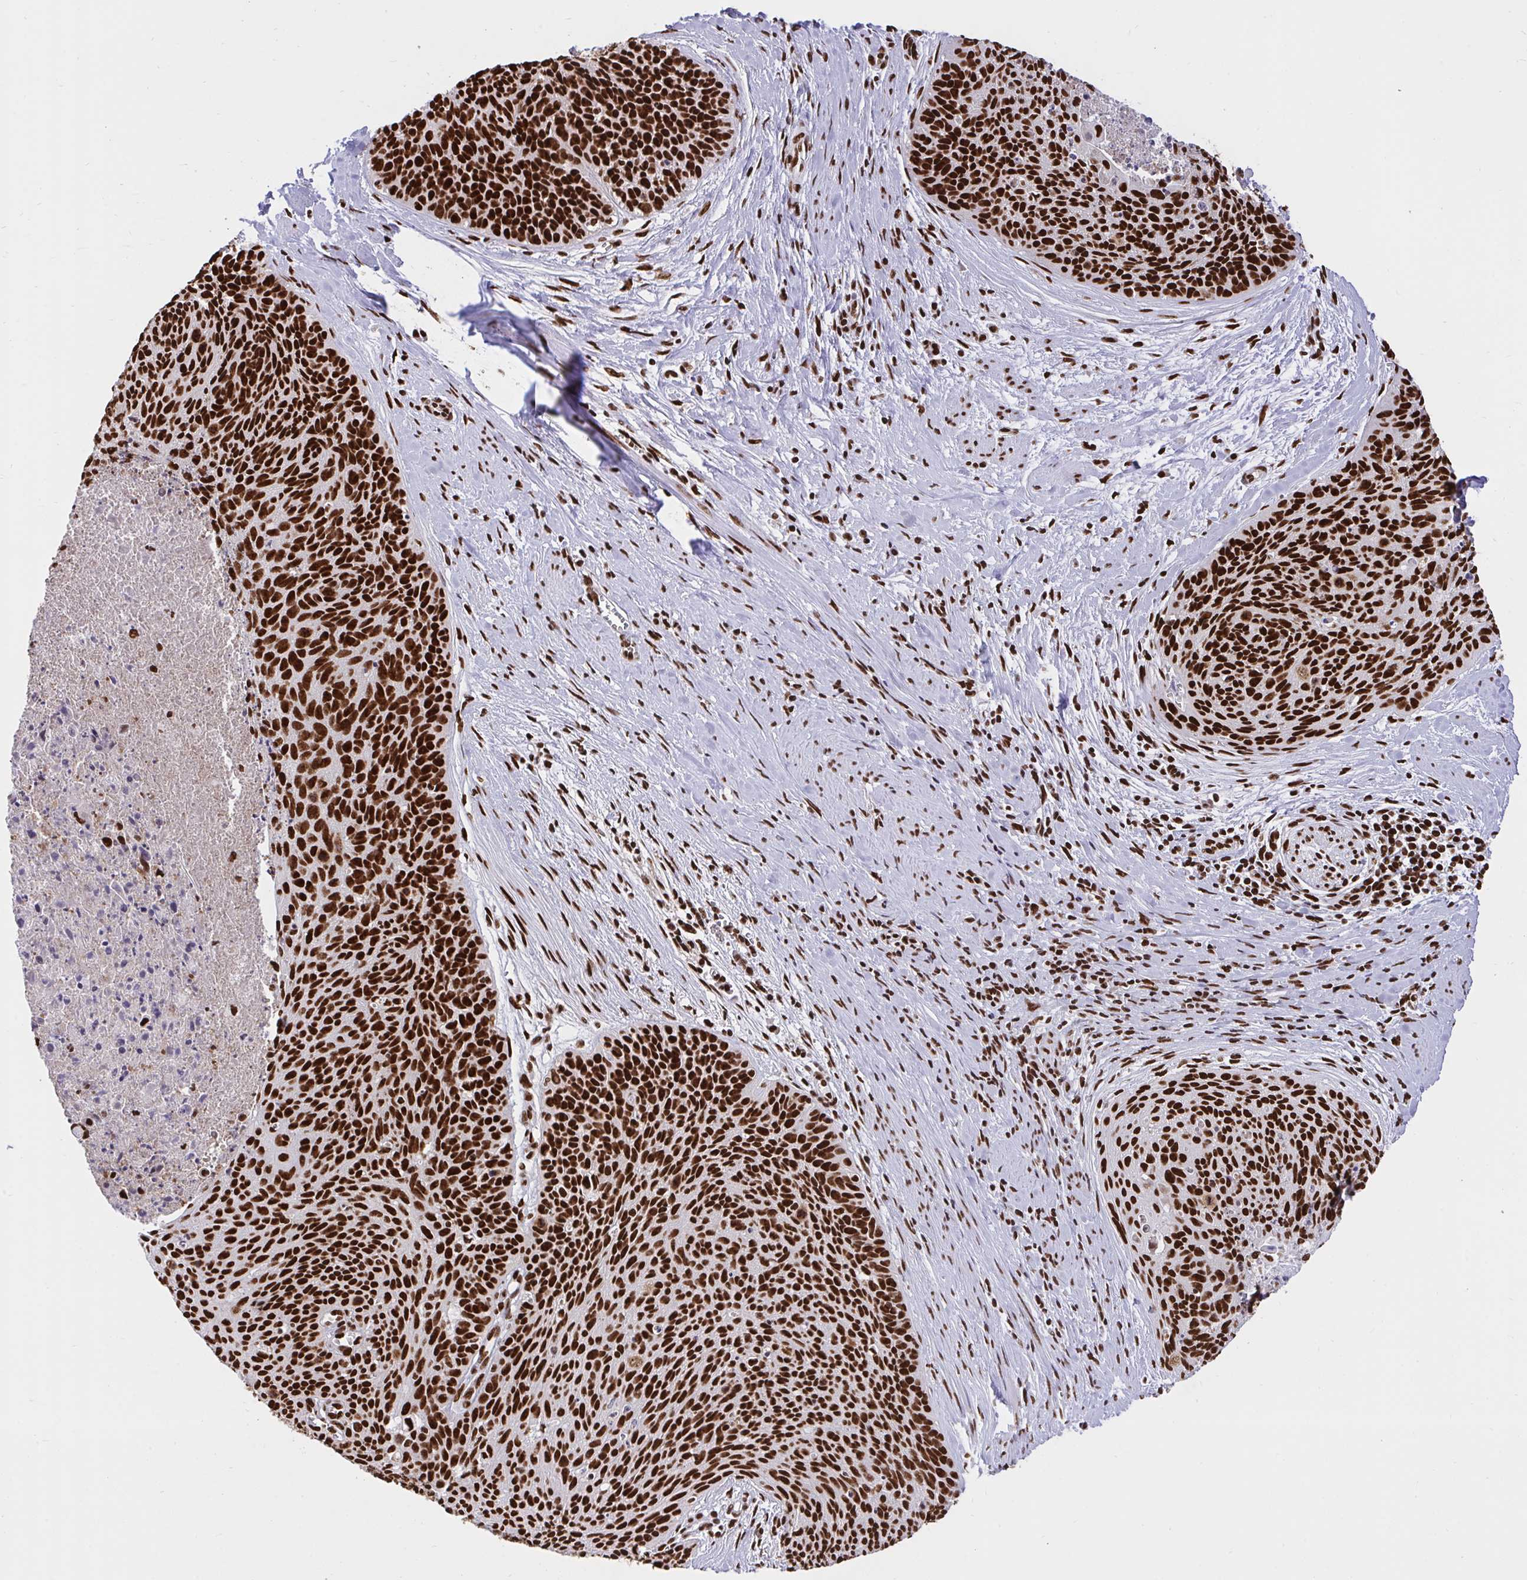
{"staining": {"intensity": "strong", "quantity": ">75%", "location": "nuclear"}, "tissue": "cervical cancer", "cell_type": "Tumor cells", "image_type": "cancer", "snomed": [{"axis": "morphology", "description": "Squamous cell carcinoma, NOS"}, {"axis": "topography", "description": "Cervix"}], "caption": "Cervical cancer (squamous cell carcinoma) tissue reveals strong nuclear expression in about >75% of tumor cells, visualized by immunohistochemistry.", "gene": "HNRNPL", "patient": {"sex": "female", "age": 55}}